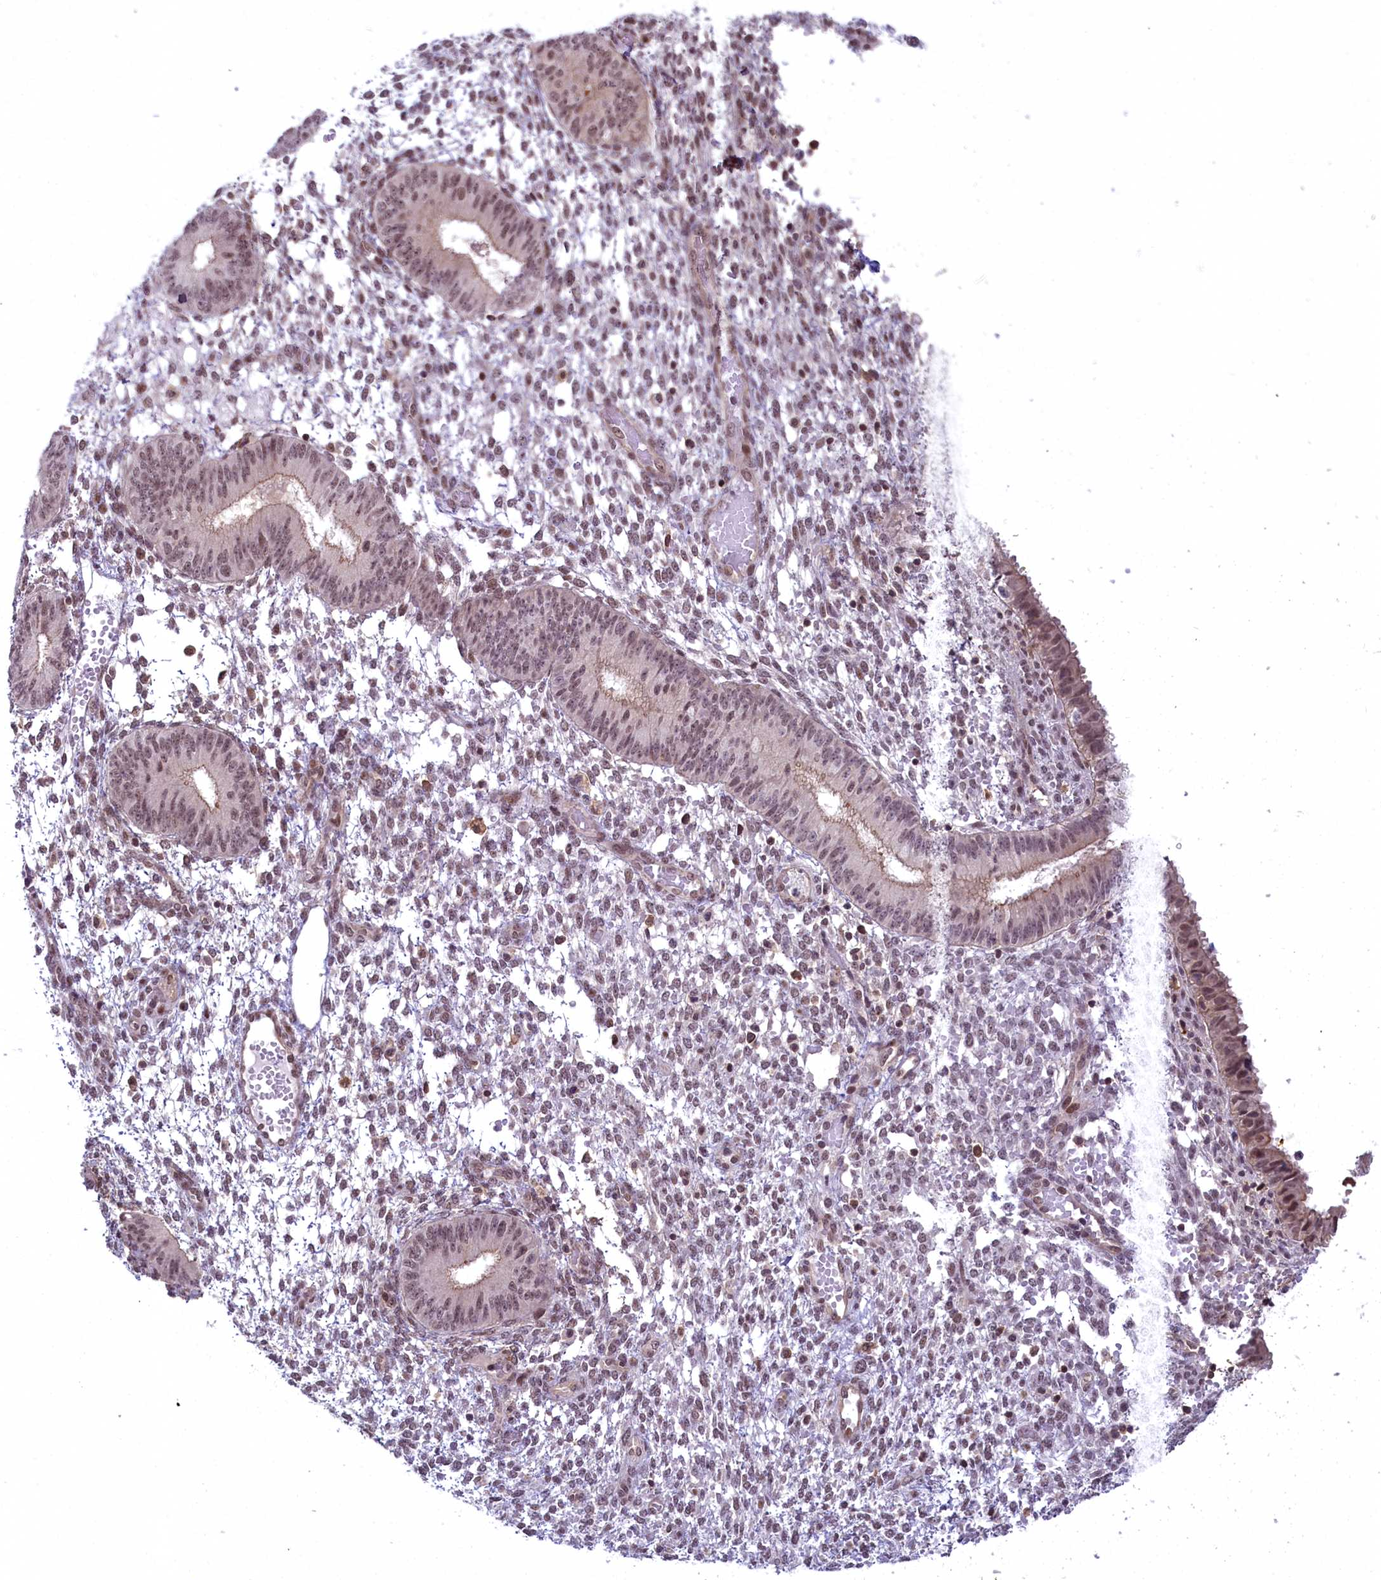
{"staining": {"intensity": "weak", "quantity": "25%-75%", "location": "nuclear"}, "tissue": "endometrium", "cell_type": "Cells in endometrial stroma", "image_type": "normal", "snomed": [{"axis": "morphology", "description": "Normal tissue, NOS"}, {"axis": "topography", "description": "Endometrium"}], "caption": "The image reveals staining of benign endometrium, revealing weak nuclear protein positivity (brown color) within cells in endometrial stroma. (DAB IHC with brightfield microscopy, high magnification).", "gene": "FCHO1", "patient": {"sex": "female", "age": 49}}